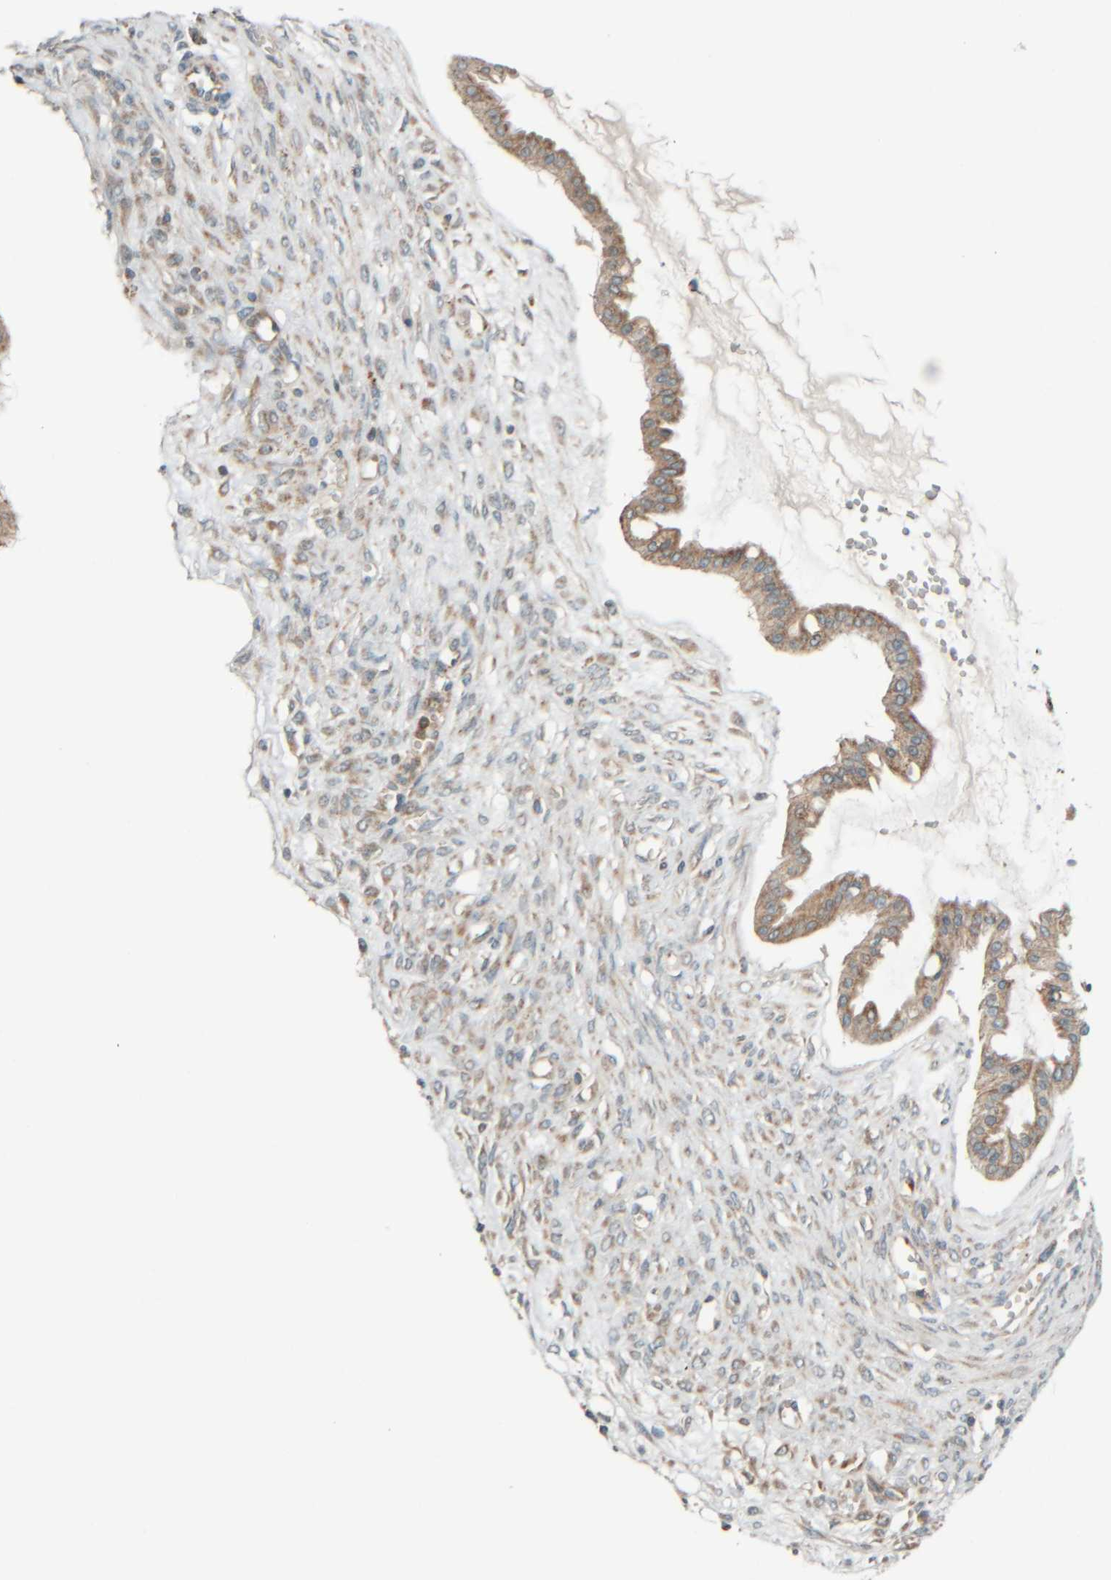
{"staining": {"intensity": "moderate", "quantity": ">75%", "location": "cytoplasmic/membranous"}, "tissue": "ovarian cancer", "cell_type": "Tumor cells", "image_type": "cancer", "snomed": [{"axis": "morphology", "description": "Cystadenocarcinoma, mucinous, NOS"}, {"axis": "topography", "description": "Ovary"}], "caption": "A brown stain shows moderate cytoplasmic/membranous positivity of a protein in human ovarian cancer (mucinous cystadenocarcinoma) tumor cells. The staining was performed using DAB to visualize the protein expression in brown, while the nuclei were stained in blue with hematoxylin (Magnification: 20x).", "gene": "SPAG5", "patient": {"sex": "female", "age": 73}}